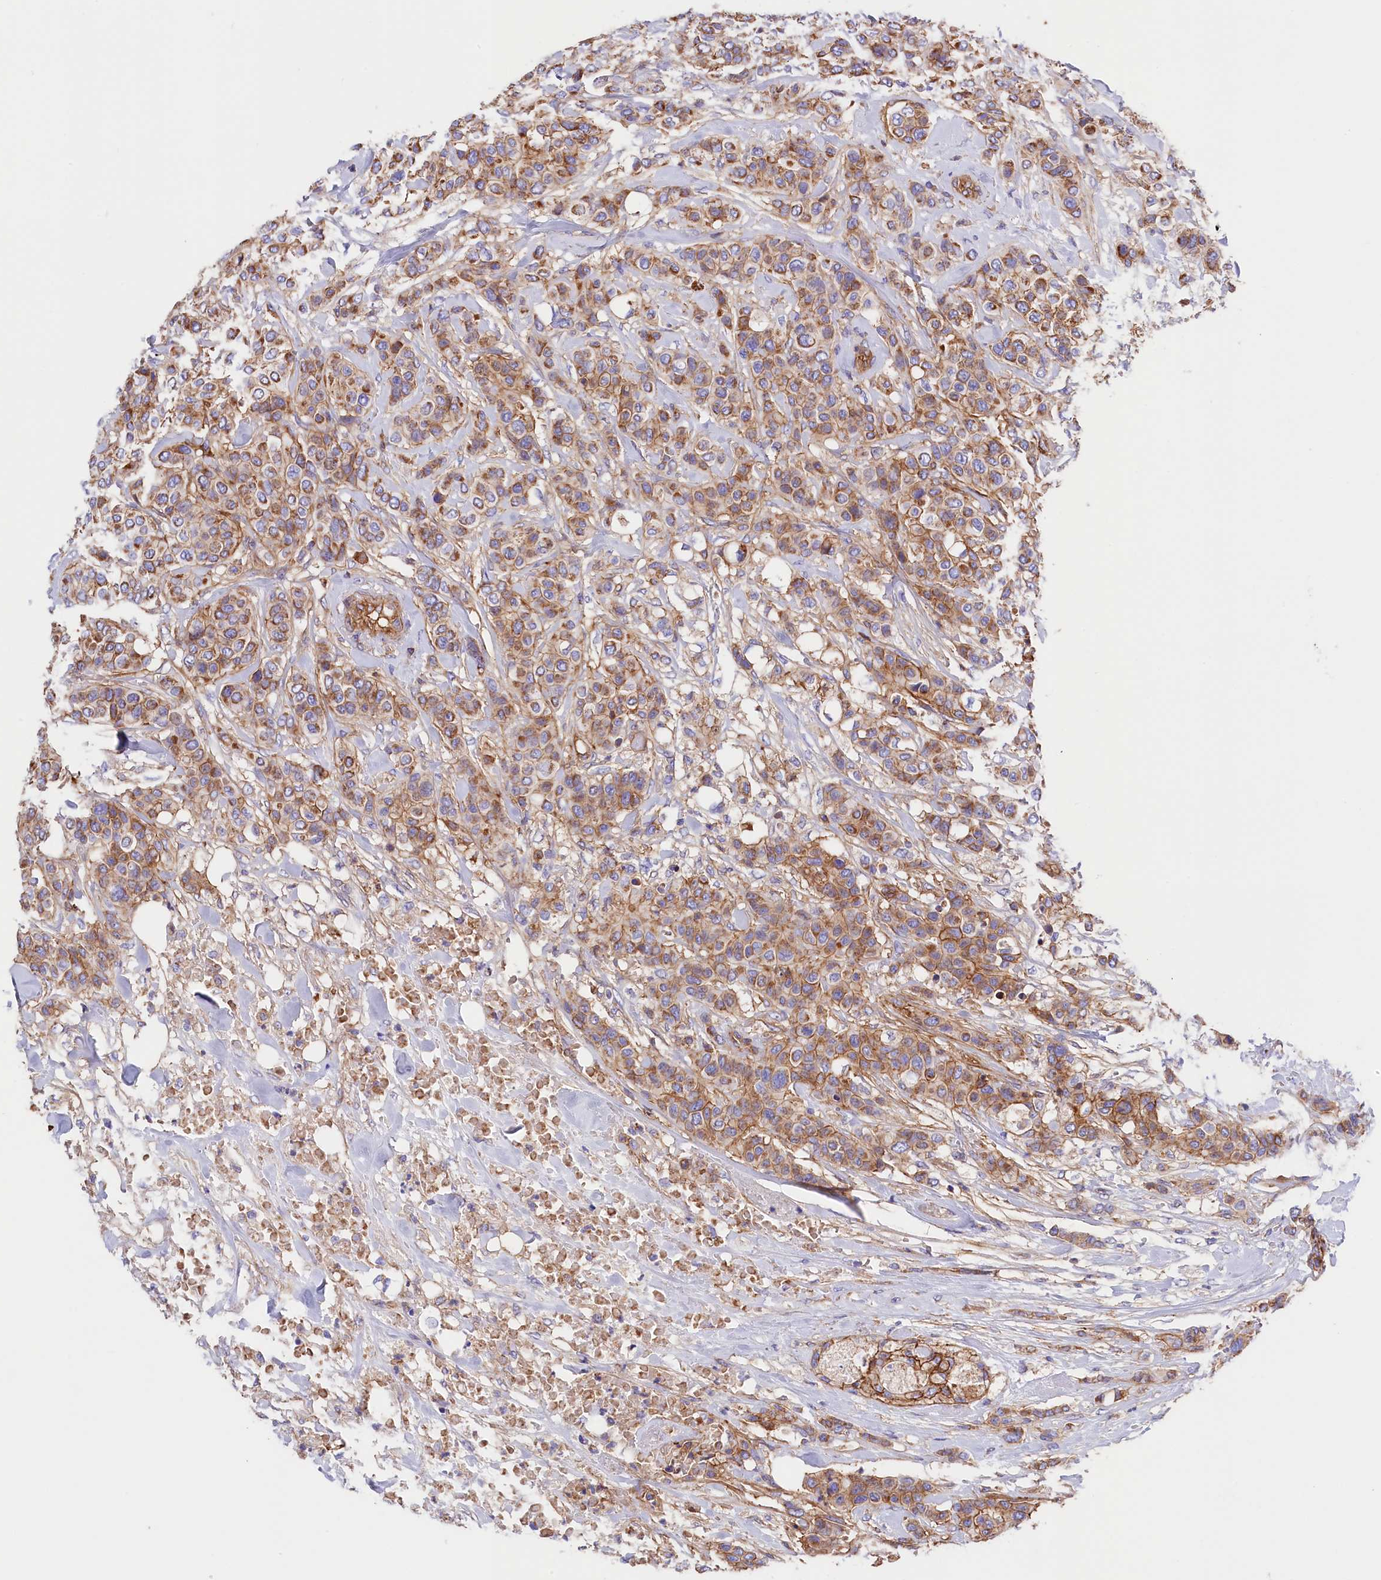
{"staining": {"intensity": "moderate", "quantity": ">75%", "location": "cytoplasmic/membranous"}, "tissue": "breast cancer", "cell_type": "Tumor cells", "image_type": "cancer", "snomed": [{"axis": "morphology", "description": "Lobular carcinoma"}, {"axis": "topography", "description": "Breast"}], "caption": "Protein expression analysis of breast cancer (lobular carcinoma) shows moderate cytoplasmic/membranous expression in approximately >75% of tumor cells.", "gene": "ATP2B4", "patient": {"sex": "female", "age": 51}}